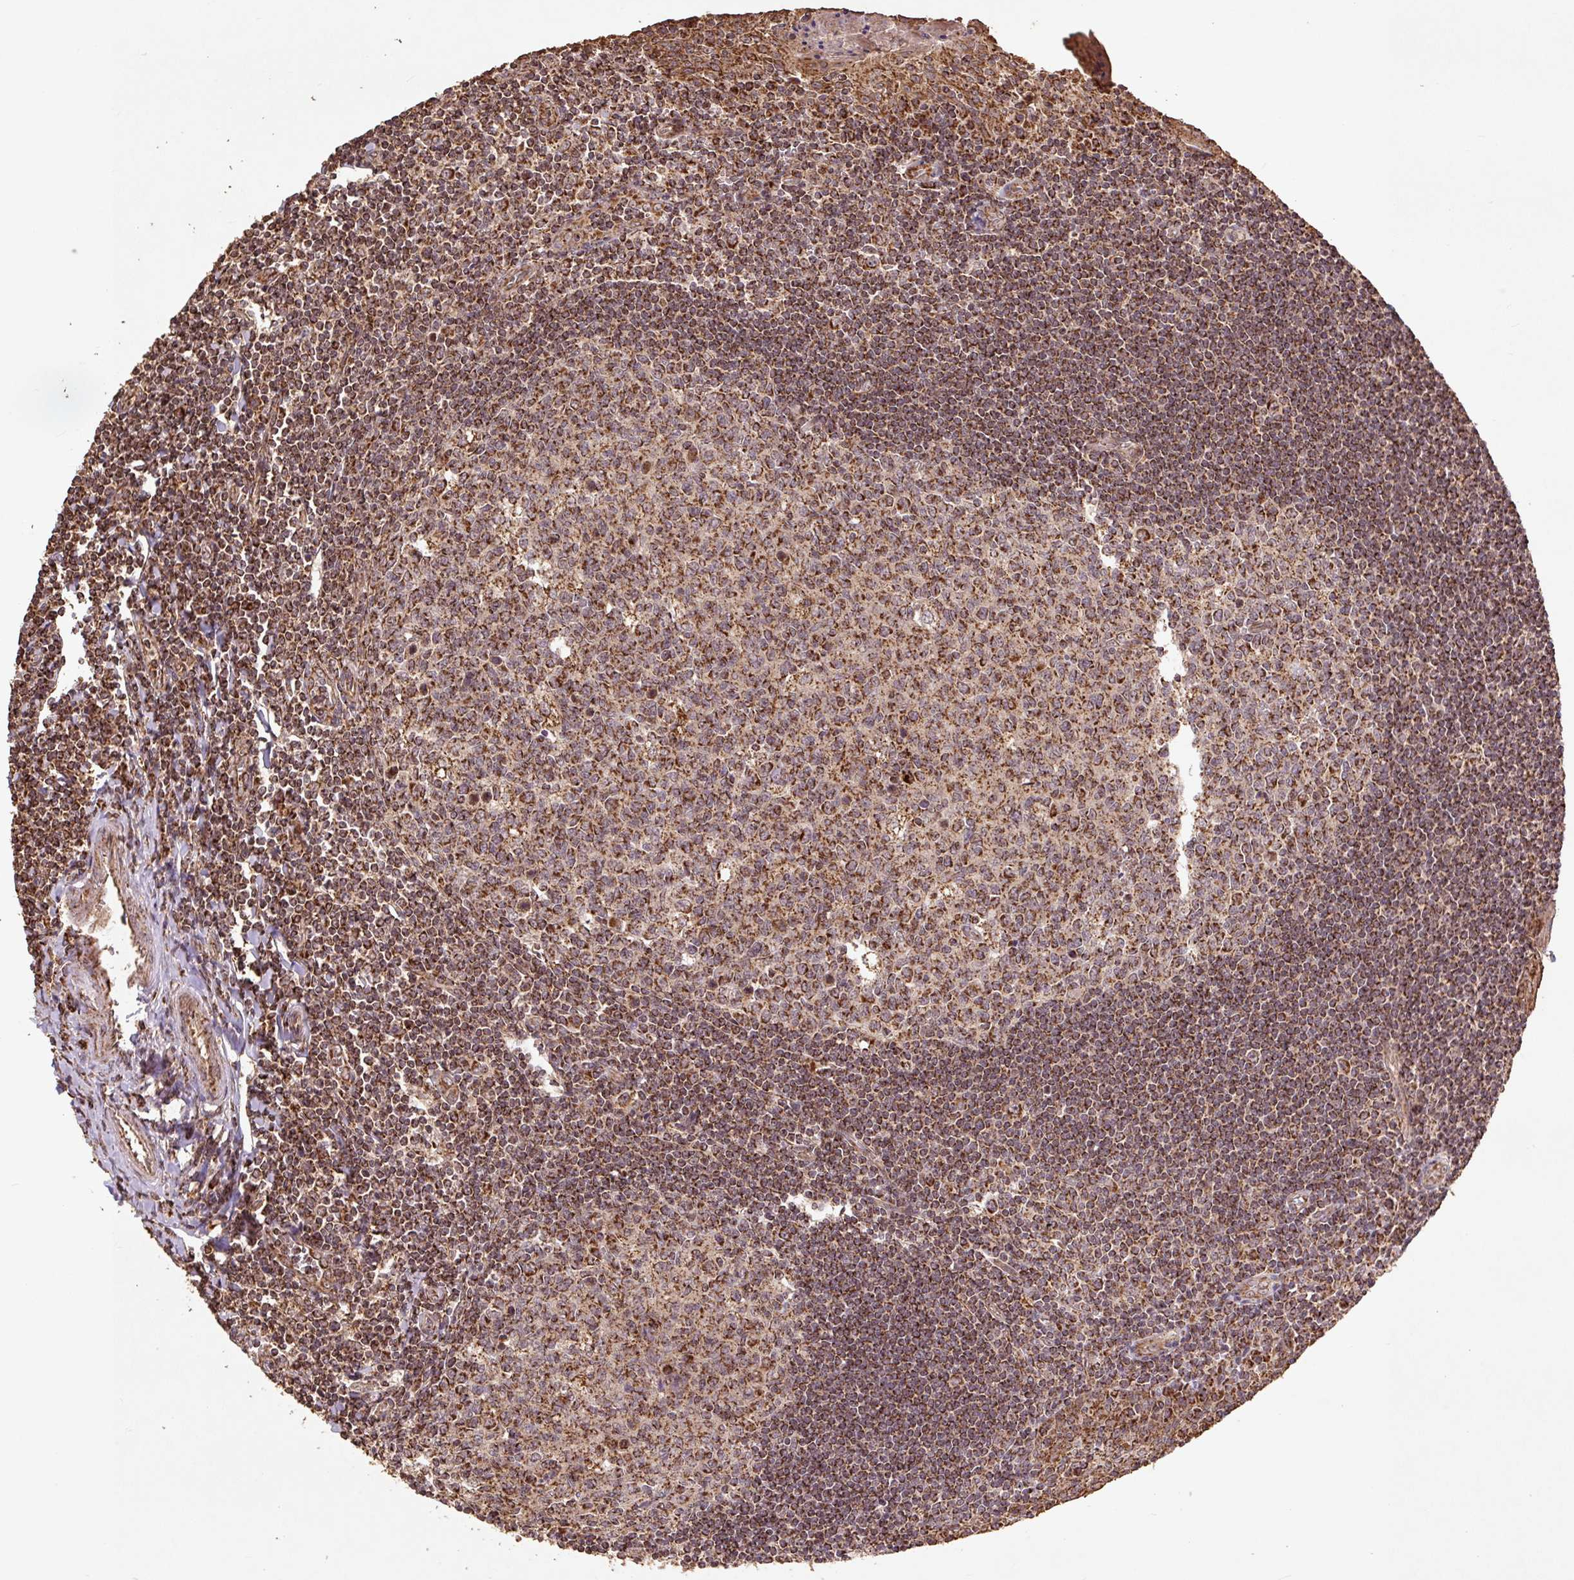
{"staining": {"intensity": "strong", "quantity": ">75%", "location": "cytoplasmic/membranous"}, "tissue": "tonsil", "cell_type": "Germinal center cells", "image_type": "normal", "snomed": [{"axis": "morphology", "description": "Normal tissue, NOS"}, {"axis": "topography", "description": "Tonsil"}], "caption": "Immunohistochemical staining of normal tonsil reveals high levels of strong cytoplasmic/membranous staining in approximately >75% of germinal center cells. Using DAB (3,3'-diaminobenzidine) (brown) and hematoxylin (blue) stains, captured at high magnification using brightfield microscopy.", "gene": "ATP5F1A", "patient": {"sex": "male", "age": 27}}